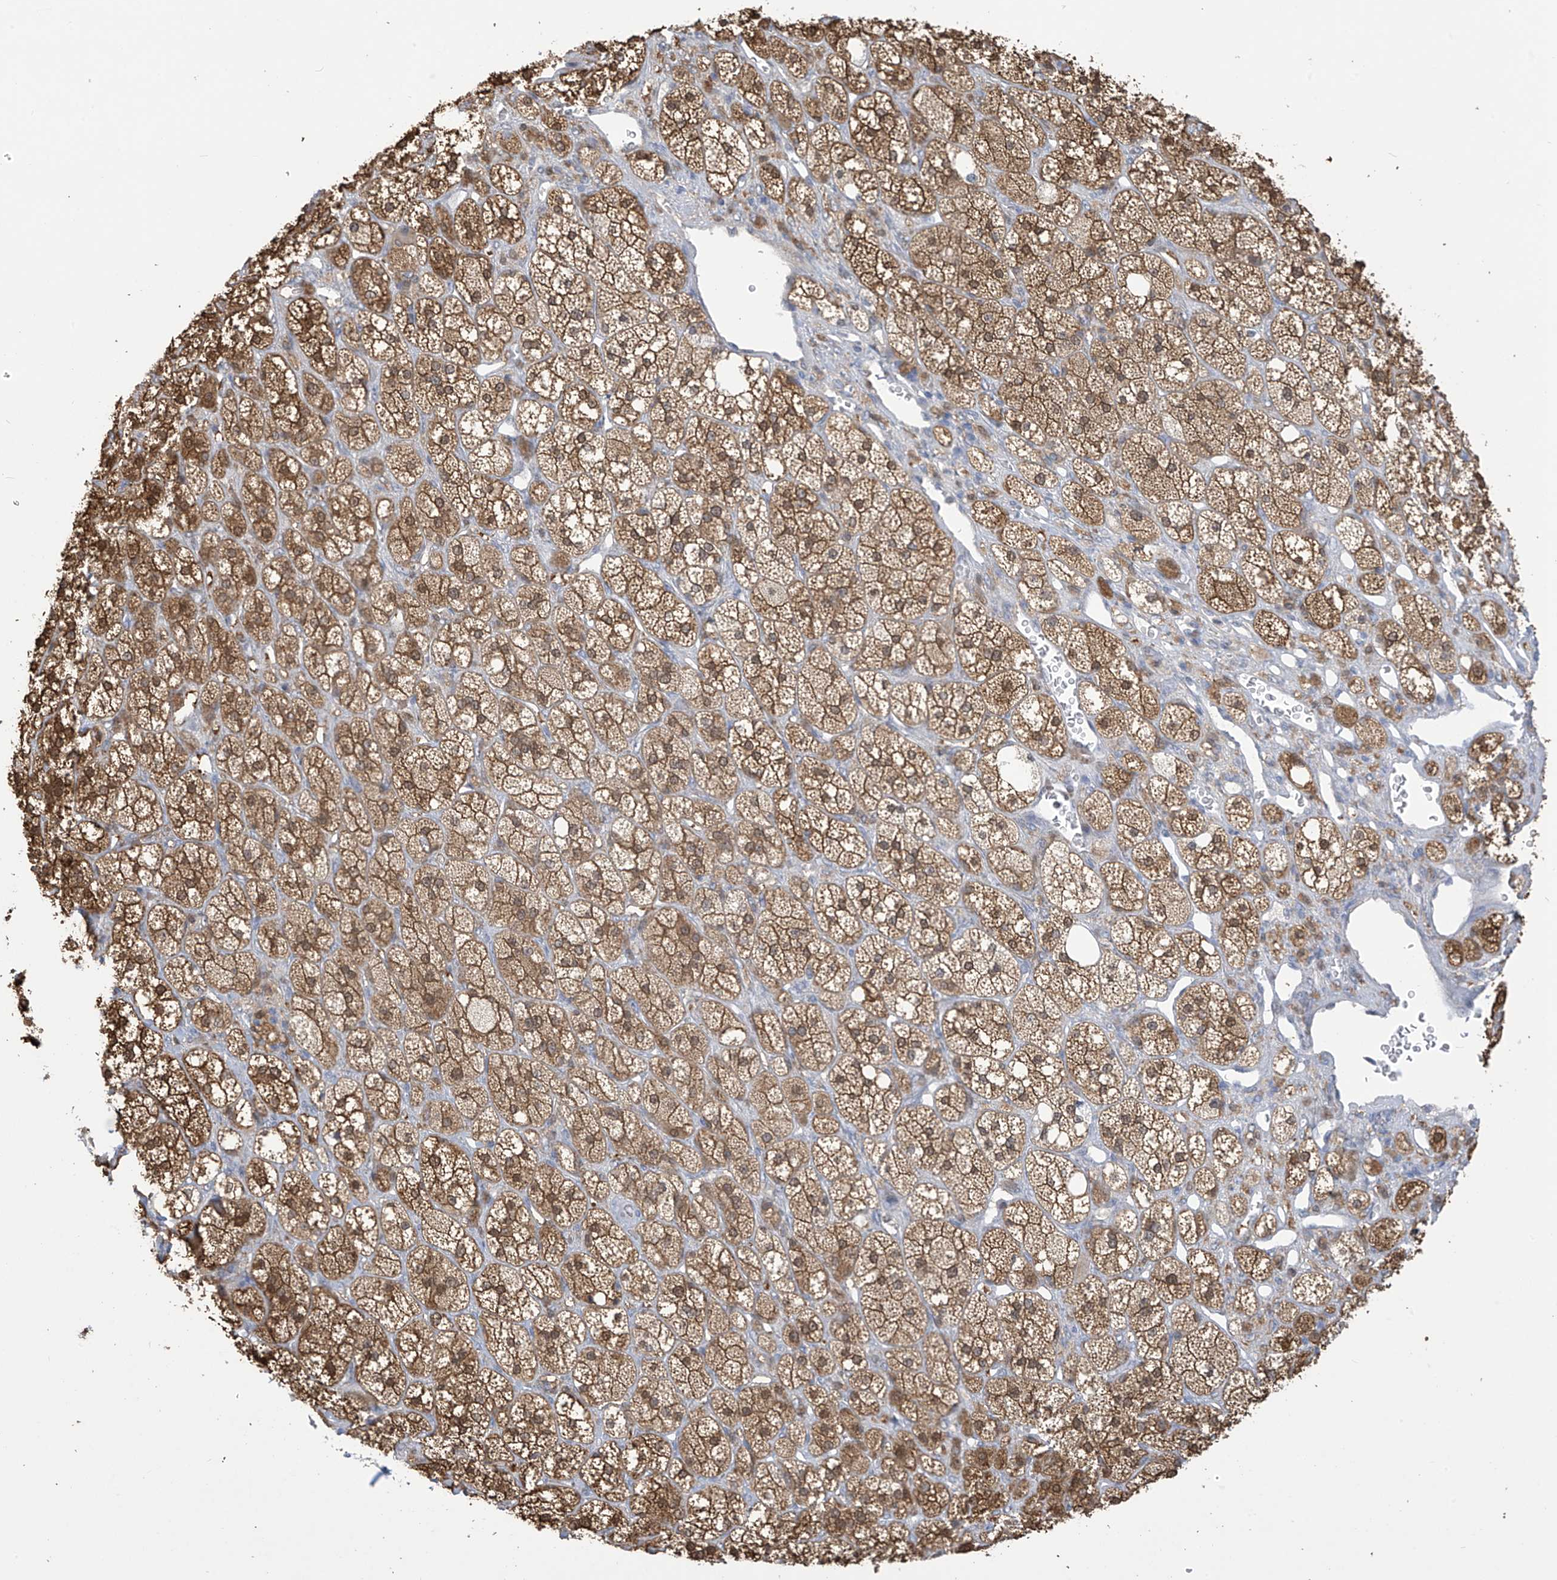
{"staining": {"intensity": "strong", "quantity": ">75%", "location": "cytoplasmic/membranous,nuclear"}, "tissue": "adrenal gland", "cell_type": "Glandular cells", "image_type": "normal", "snomed": [{"axis": "morphology", "description": "Normal tissue, NOS"}, {"axis": "topography", "description": "Adrenal gland"}], "caption": "About >75% of glandular cells in normal human adrenal gland demonstrate strong cytoplasmic/membranous,nuclear protein staining as visualized by brown immunohistochemical staining.", "gene": "IDH1", "patient": {"sex": "male", "age": 61}}